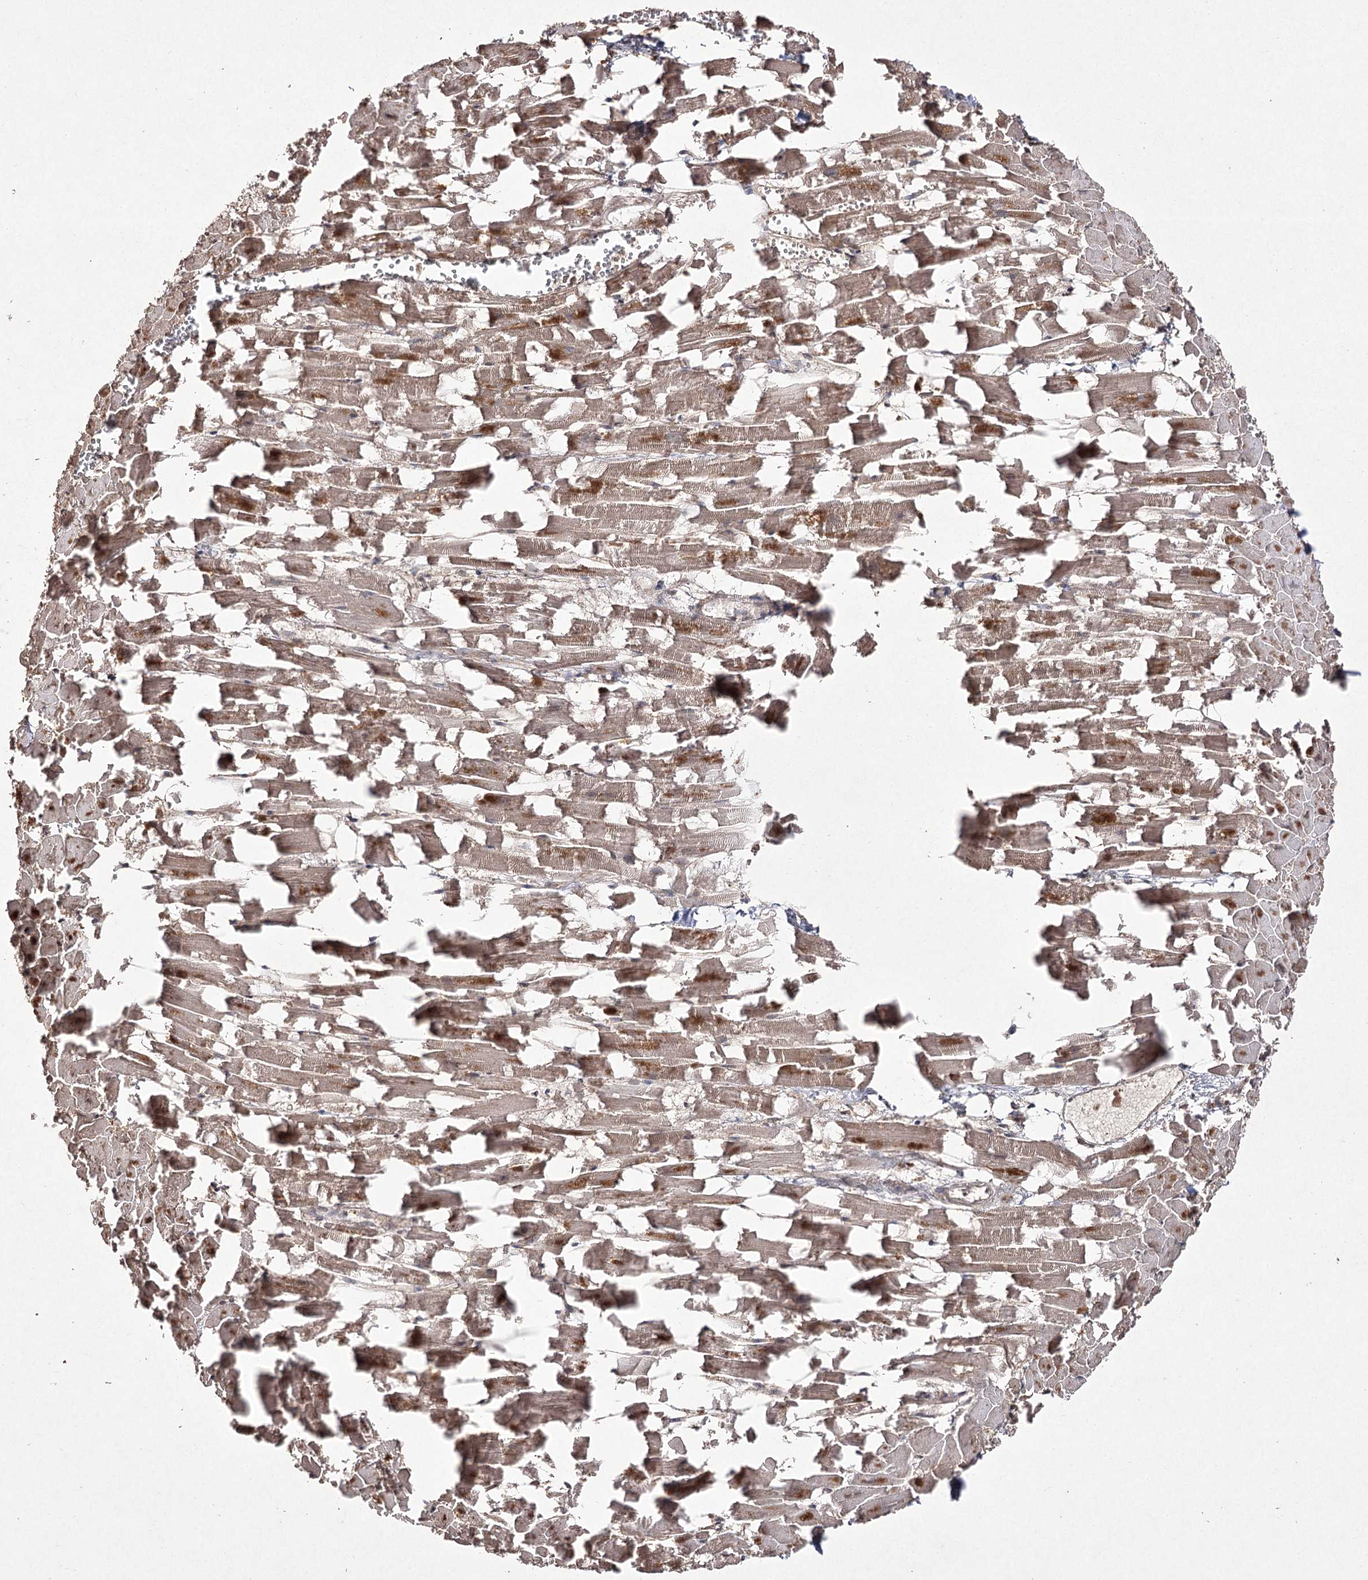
{"staining": {"intensity": "moderate", "quantity": ">75%", "location": "cytoplasmic/membranous"}, "tissue": "heart muscle", "cell_type": "Cardiomyocytes", "image_type": "normal", "snomed": [{"axis": "morphology", "description": "Normal tissue, NOS"}, {"axis": "topography", "description": "Heart"}], "caption": "Human heart muscle stained with a brown dye reveals moderate cytoplasmic/membranous positive positivity in approximately >75% of cardiomyocytes.", "gene": "FANCL", "patient": {"sex": "female", "age": 64}}